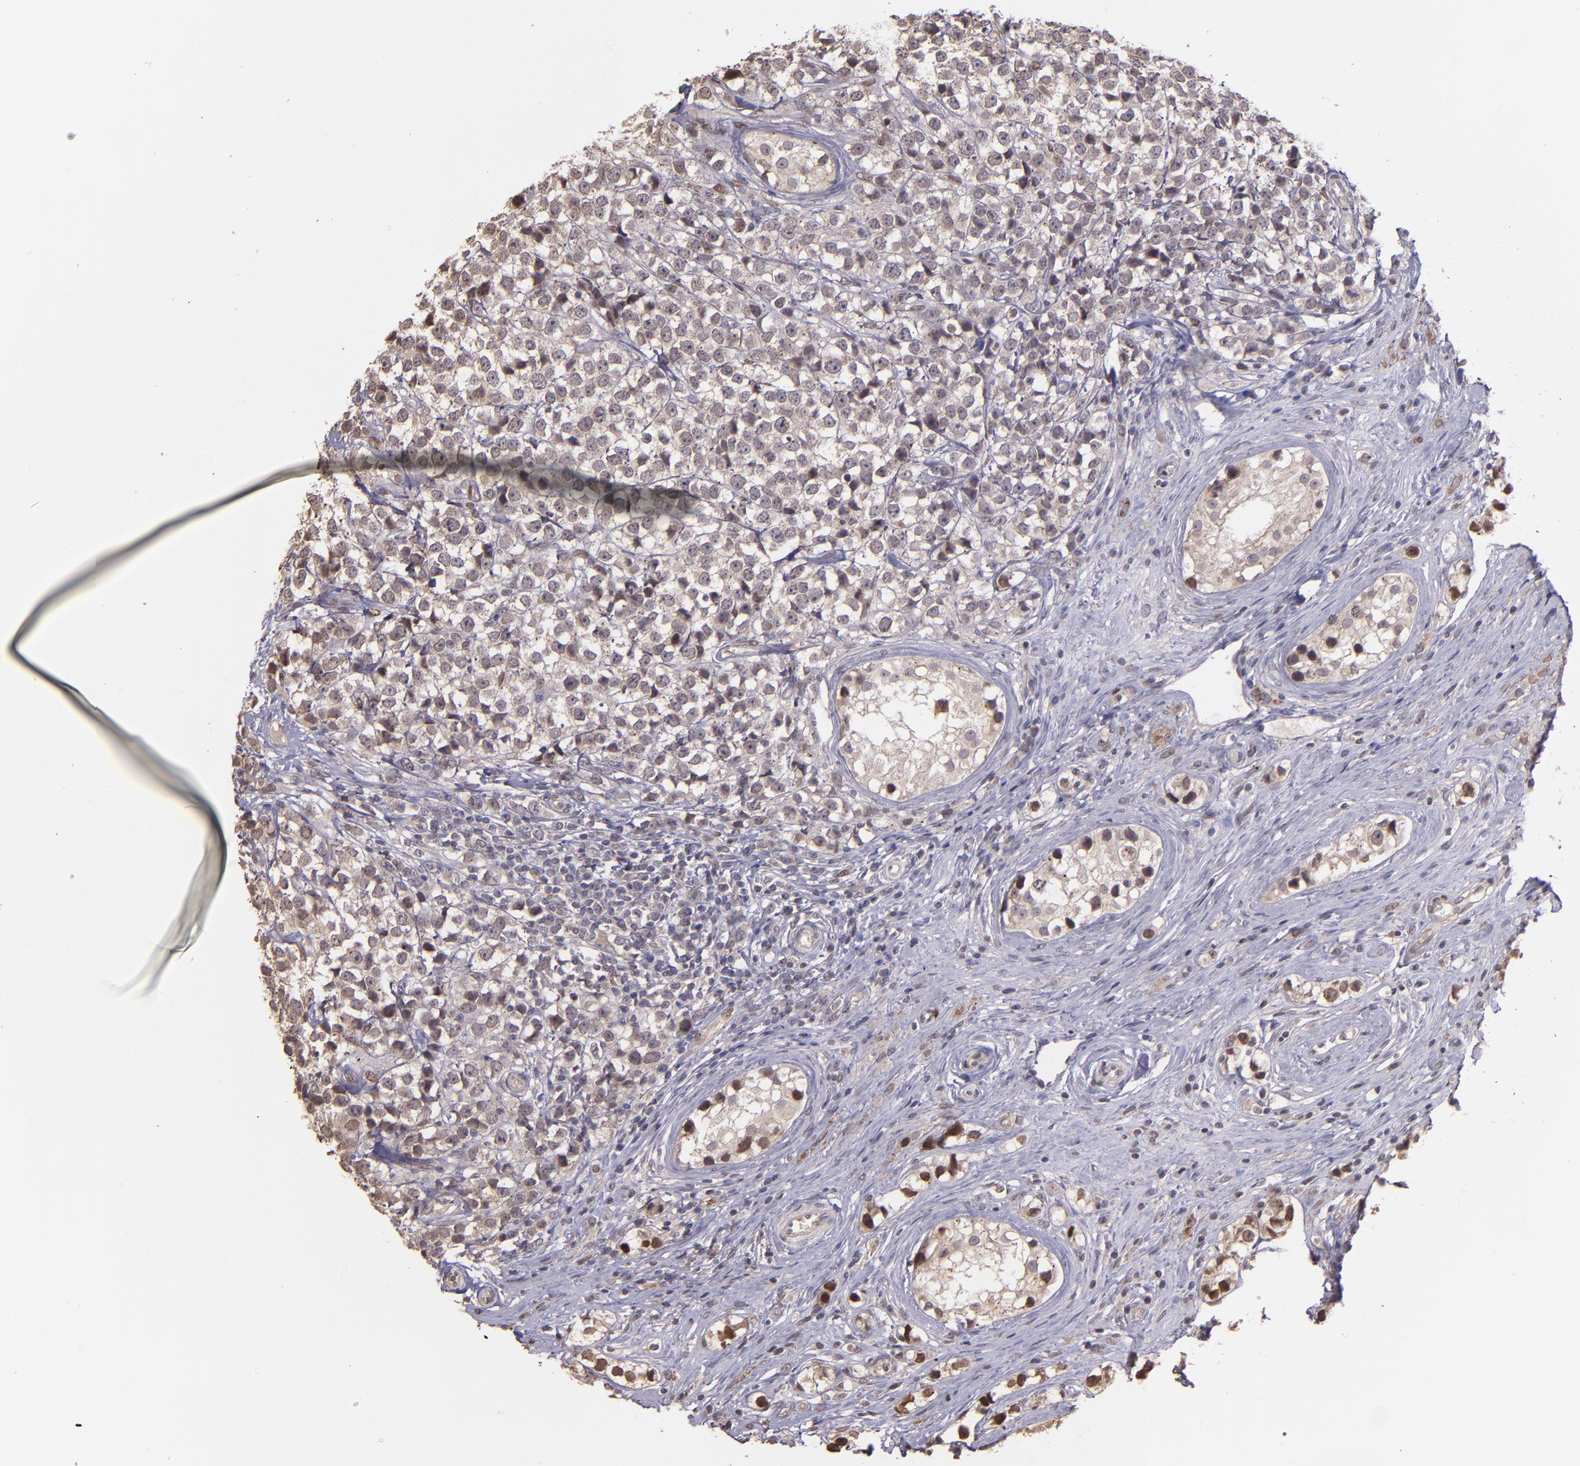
{"staining": {"intensity": "weak", "quantity": "25%-75%", "location": "nuclear"}, "tissue": "testis cancer", "cell_type": "Tumor cells", "image_type": "cancer", "snomed": [{"axis": "morphology", "description": "Seminoma, NOS"}, {"axis": "topography", "description": "Testis"}], "caption": "High-magnification brightfield microscopy of testis cancer (seminoma) stained with DAB (brown) and counterstained with hematoxylin (blue). tumor cells exhibit weak nuclear positivity is present in approximately25%-75% of cells.", "gene": "NUP62CL", "patient": {"sex": "male", "age": 25}}